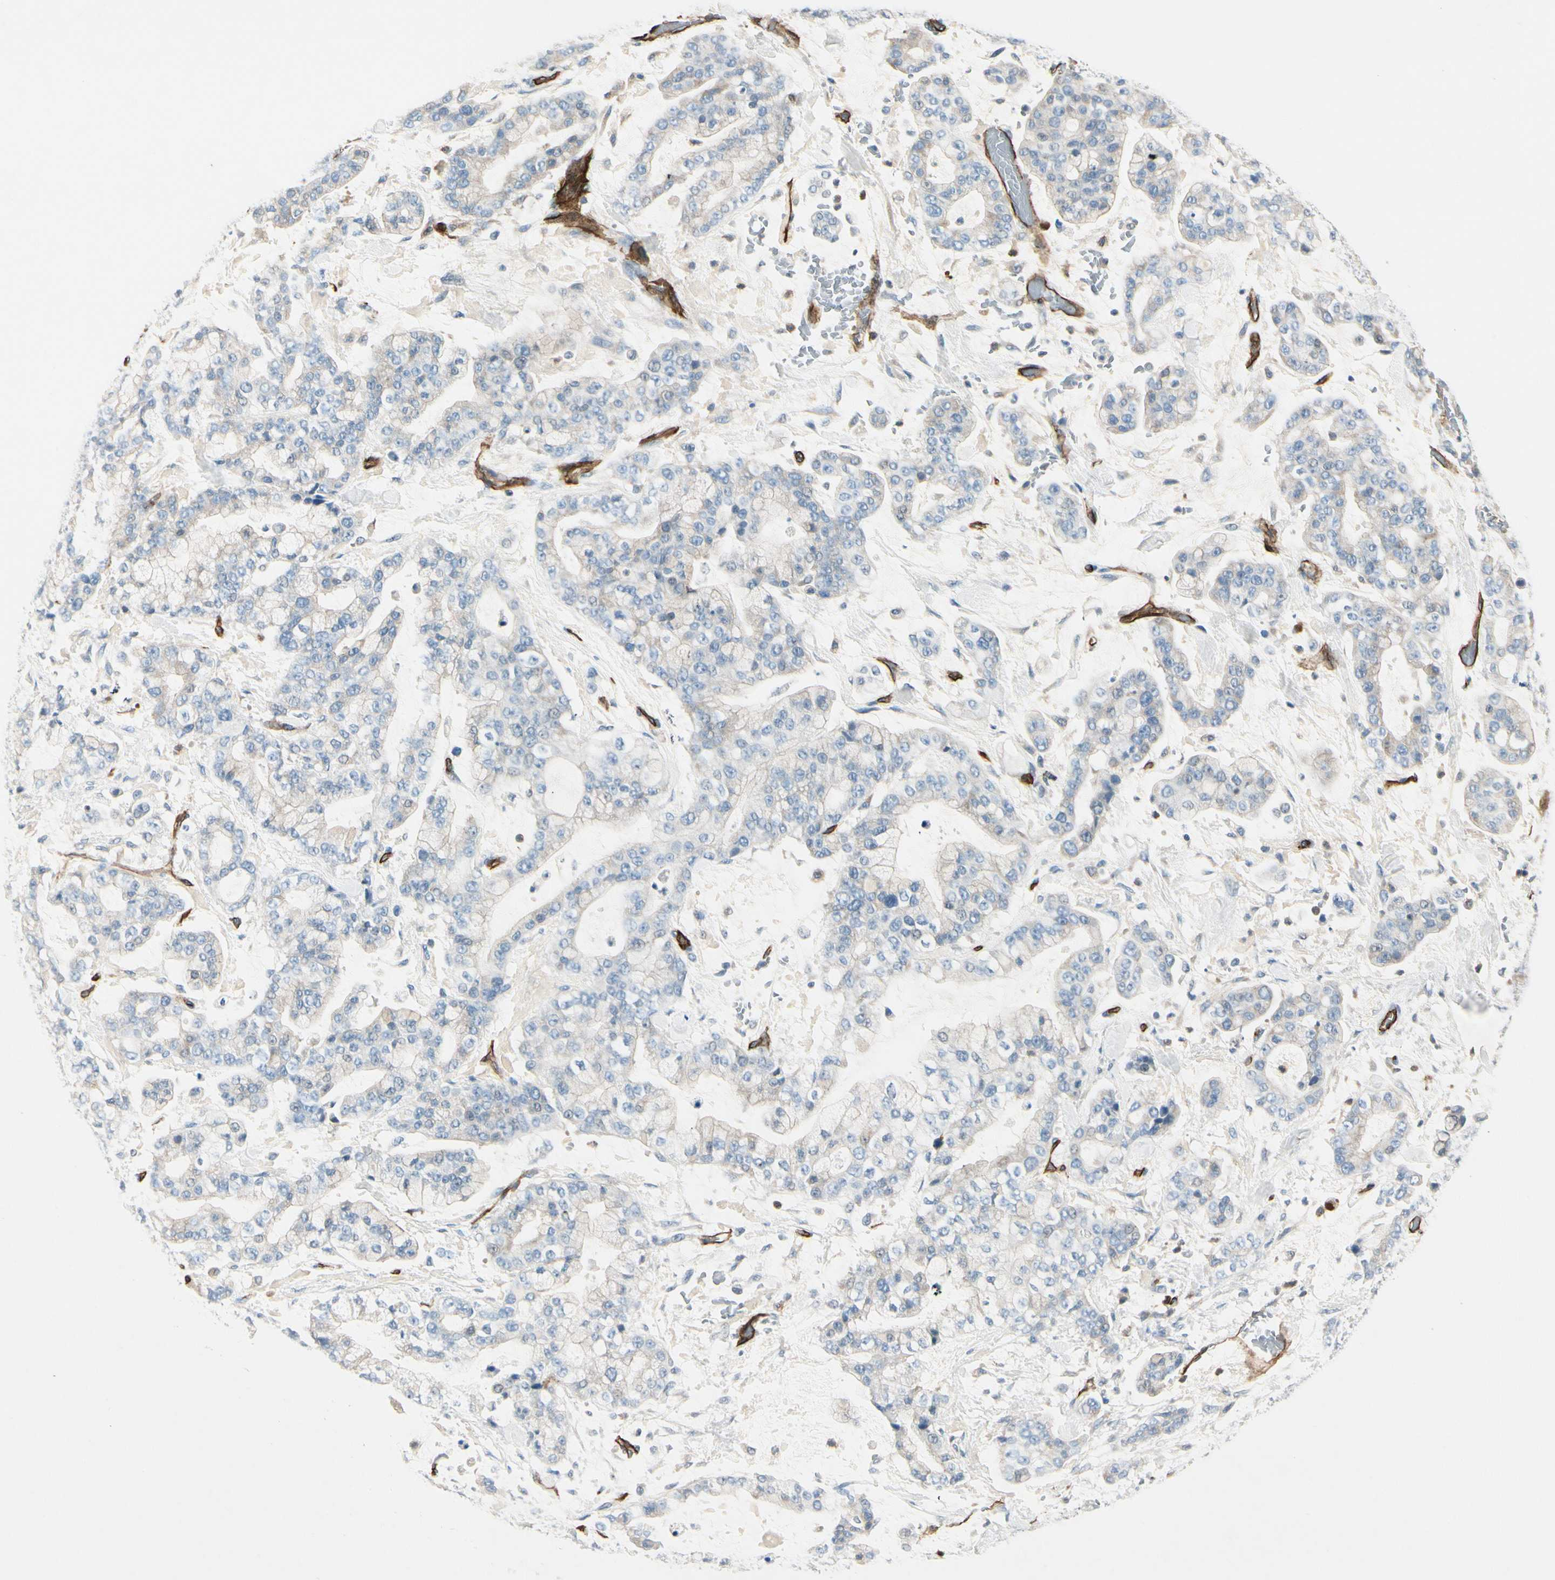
{"staining": {"intensity": "negative", "quantity": "none", "location": "none"}, "tissue": "stomach cancer", "cell_type": "Tumor cells", "image_type": "cancer", "snomed": [{"axis": "morphology", "description": "Normal tissue, NOS"}, {"axis": "morphology", "description": "Adenocarcinoma, NOS"}, {"axis": "topography", "description": "Stomach, upper"}, {"axis": "topography", "description": "Stomach"}], "caption": "The photomicrograph reveals no staining of tumor cells in stomach cancer.", "gene": "CD93", "patient": {"sex": "male", "age": 76}}